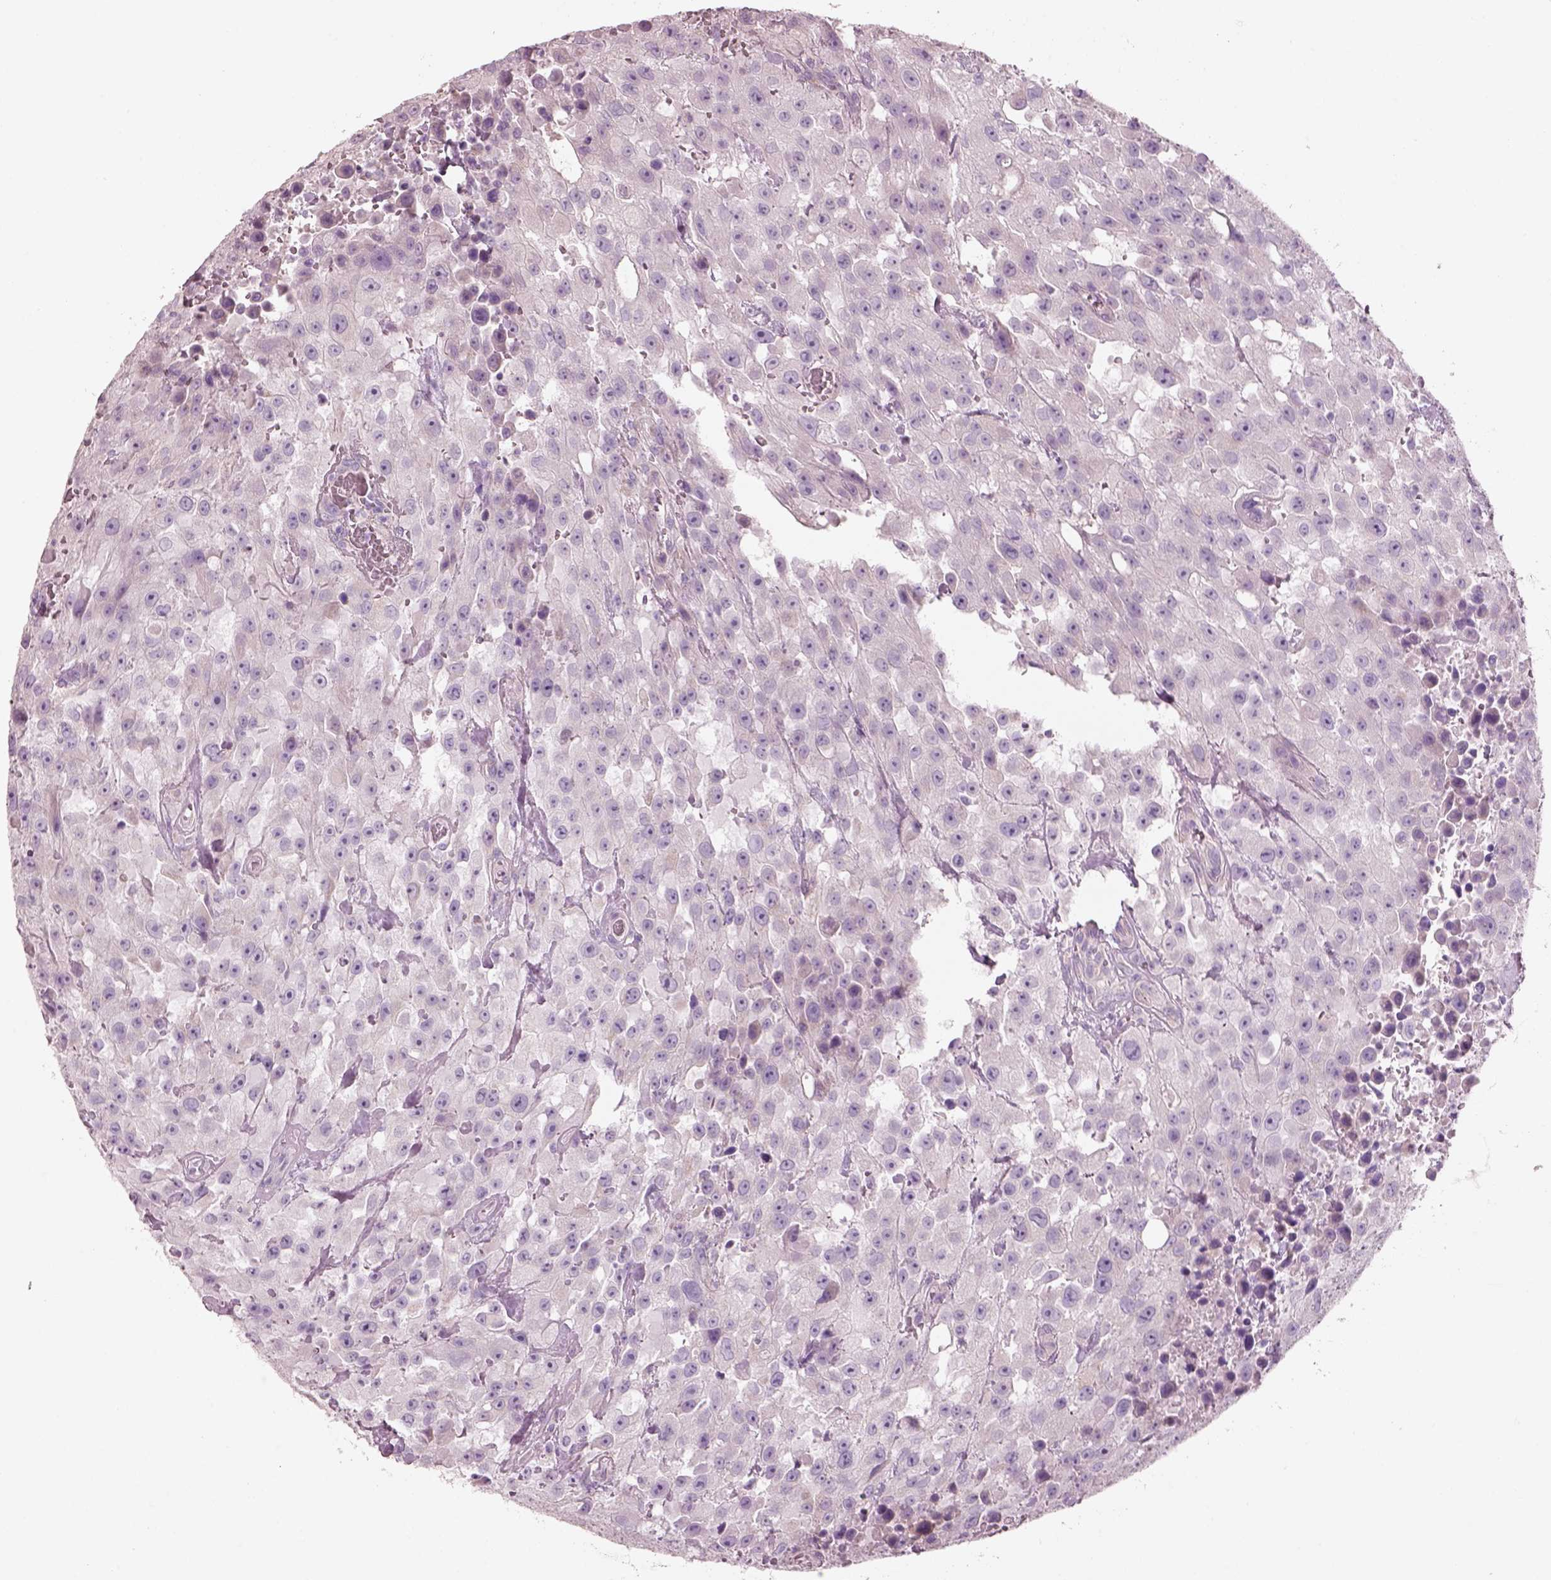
{"staining": {"intensity": "negative", "quantity": "none", "location": "none"}, "tissue": "urothelial cancer", "cell_type": "Tumor cells", "image_type": "cancer", "snomed": [{"axis": "morphology", "description": "Urothelial carcinoma, High grade"}, {"axis": "topography", "description": "Urinary bladder"}], "caption": "IHC photomicrograph of urothelial carcinoma (high-grade) stained for a protein (brown), which reveals no positivity in tumor cells.", "gene": "PNOC", "patient": {"sex": "male", "age": 79}}